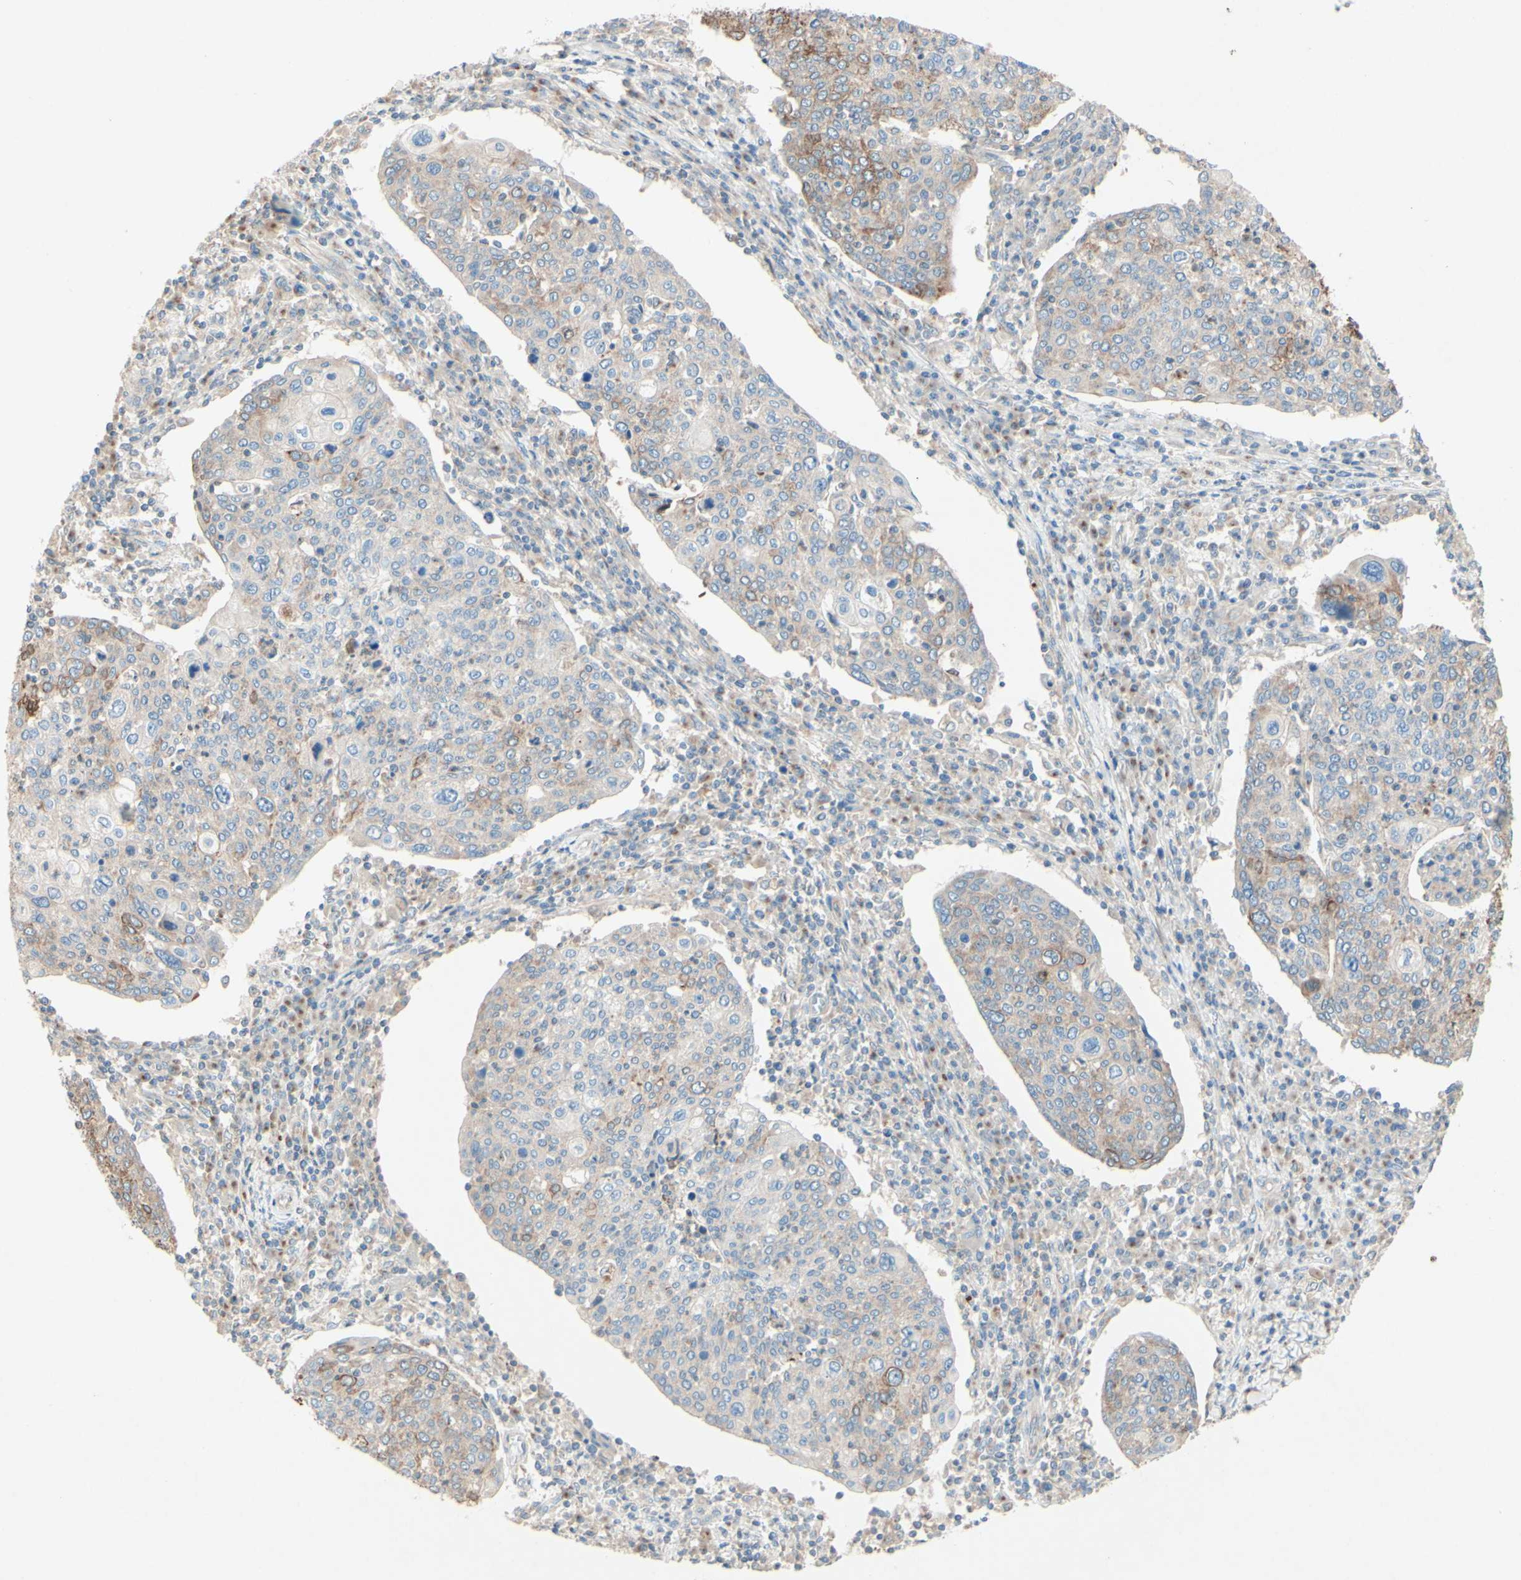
{"staining": {"intensity": "weak", "quantity": ">75%", "location": "cytoplasmic/membranous"}, "tissue": "cervical cancer", "cell_type": "Tumor cells", "image_type": "cancer", "snomed": [{"axis": "morphology", "description": "Squamous cell carcinoma, NOS"}, {"axis": "topography", "description": "Cervix"}], "caption": "Weak cytoplasmic/membranous positivity is present in approximately >75% of tumor cells in squamous cell carcinoma (cervical). (brown staining indicates protein expression, while blue staining denotes nuclei).", "gene": "MTM1", "patient": {"sex": "female", "age": 40}}